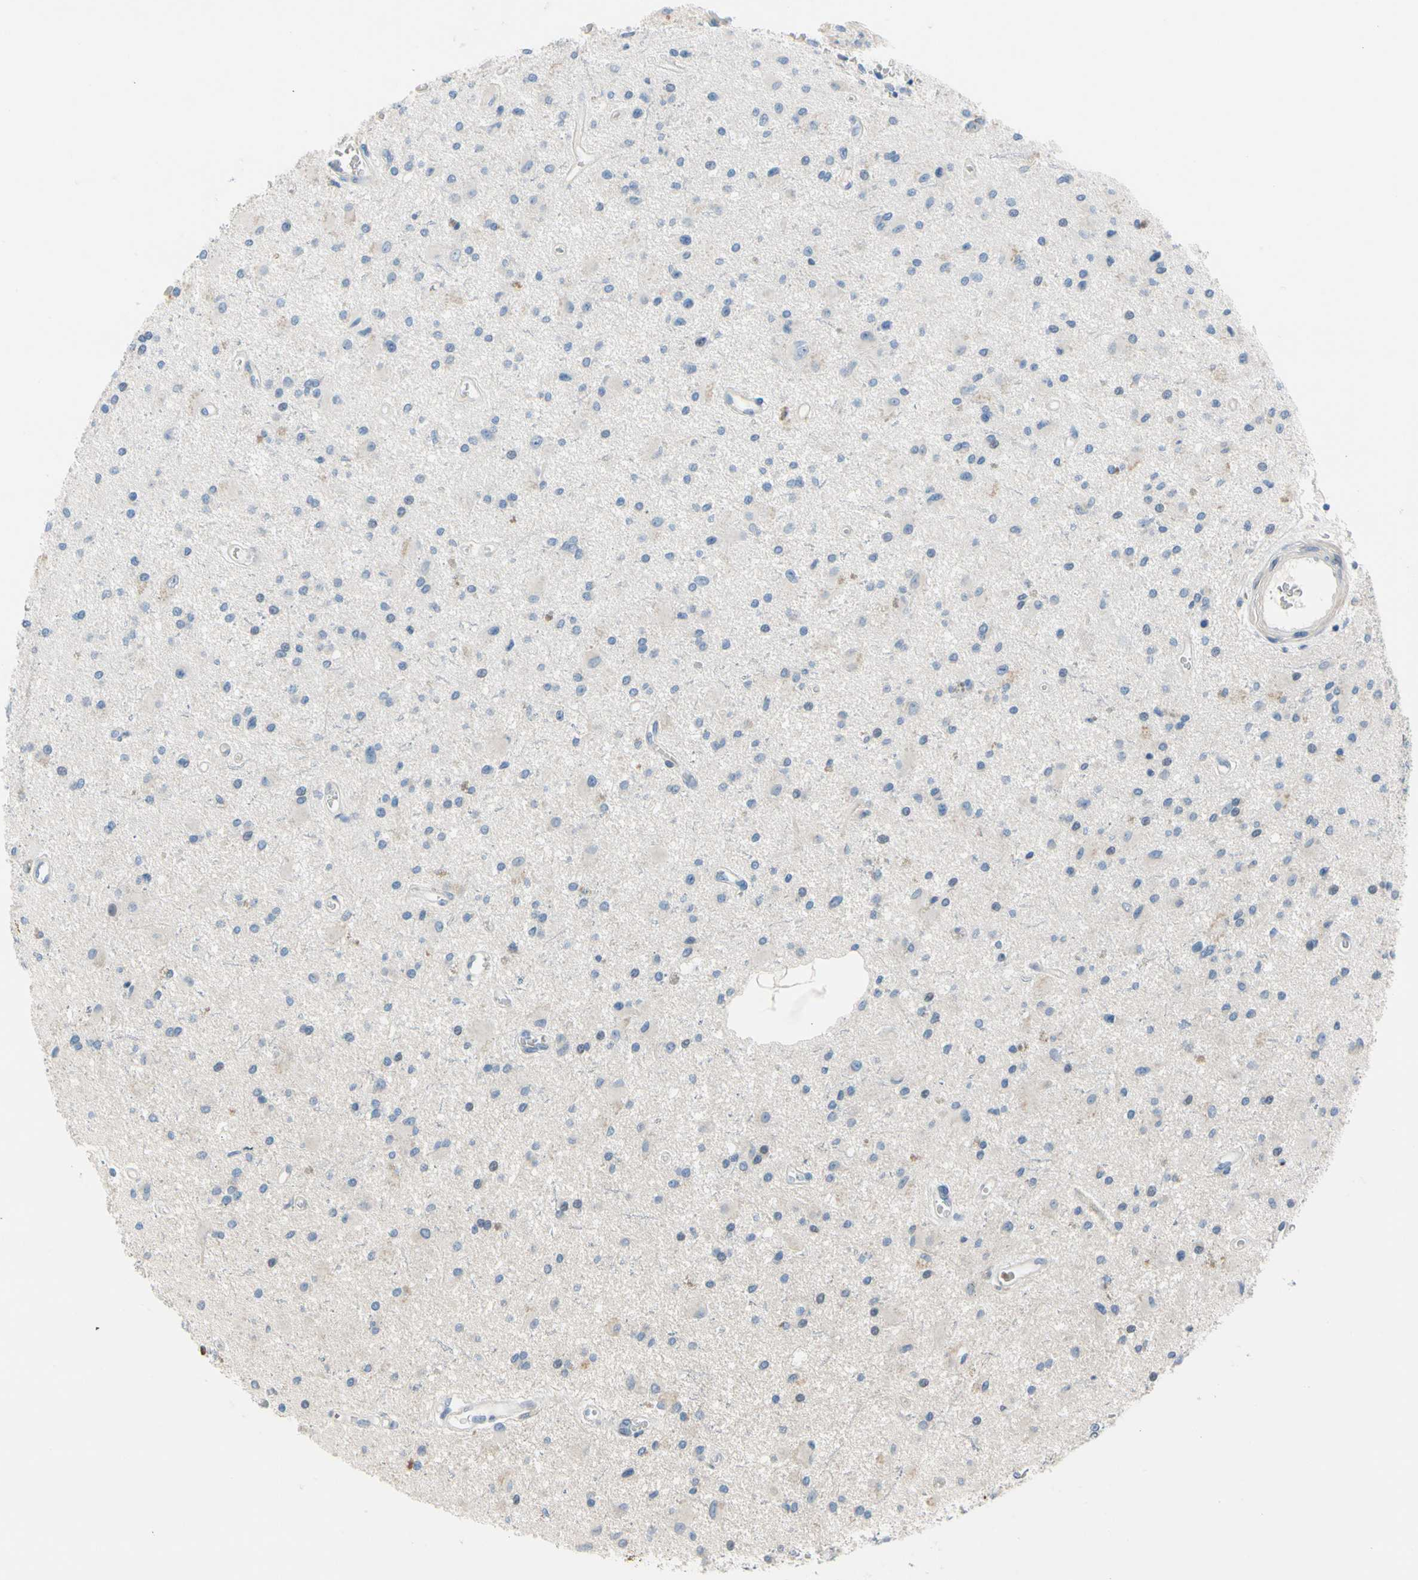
{"staining": {"intensity": "weak", "quantity": "<25%", "location": "cytoplasmic/membranous"}, "tissue": "glioma", "cell_type": "Tumor cells", "image_type": "cancer", "snomed": [{"axis": "morphology", "description": "Glioma, malignant, Low grade"}, {"axis": "topography", "description": "Brain"}], "caption": "Immunohistochemical staining of malignant low-grade glioma exhibits no significant expression in tumor cells. (DAB (3,3'-diaminobenzidine) IHC with hematoxylin counter stain).", "gene": "TRAF5", "patient": {"sex": "male", "age": 58}}